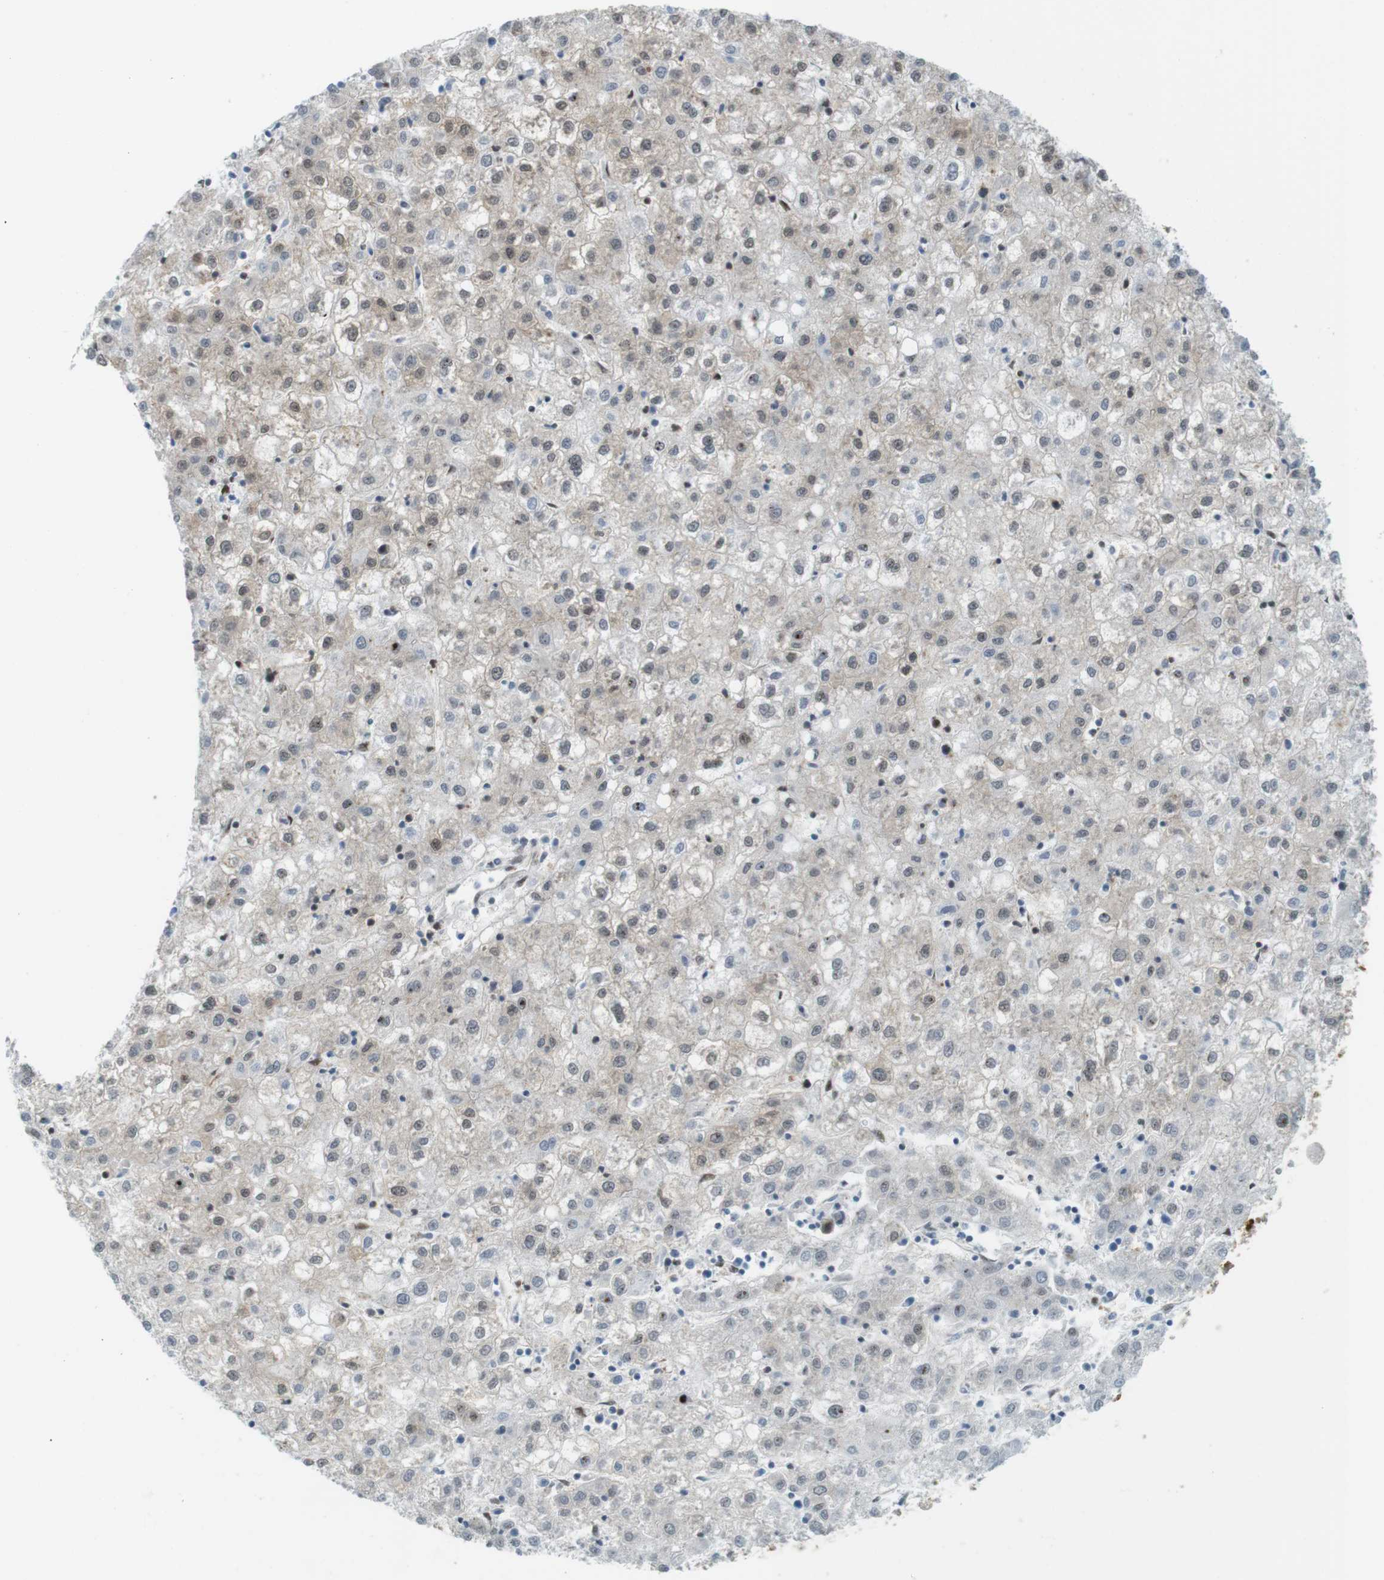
{"staining": {"intensity": "weak", "quantity": ">75%", "location": "nuclear"}, "tissue": "liver cancer", "cell_type": "Tumor cells", "image_type": "cancer", "snomed": [{"axis": "morphology", "description": "Carcinoma, Hepatocellular, NOS"}, {"axis": "topography", "description": "Liver"}], "caption": "Liver hepatocellular carcinoma tissue reveals weak nuclear expression in about >75% of tumor cells", "gene": "UBB", "patient": {"sex": "male", "age": 72}}